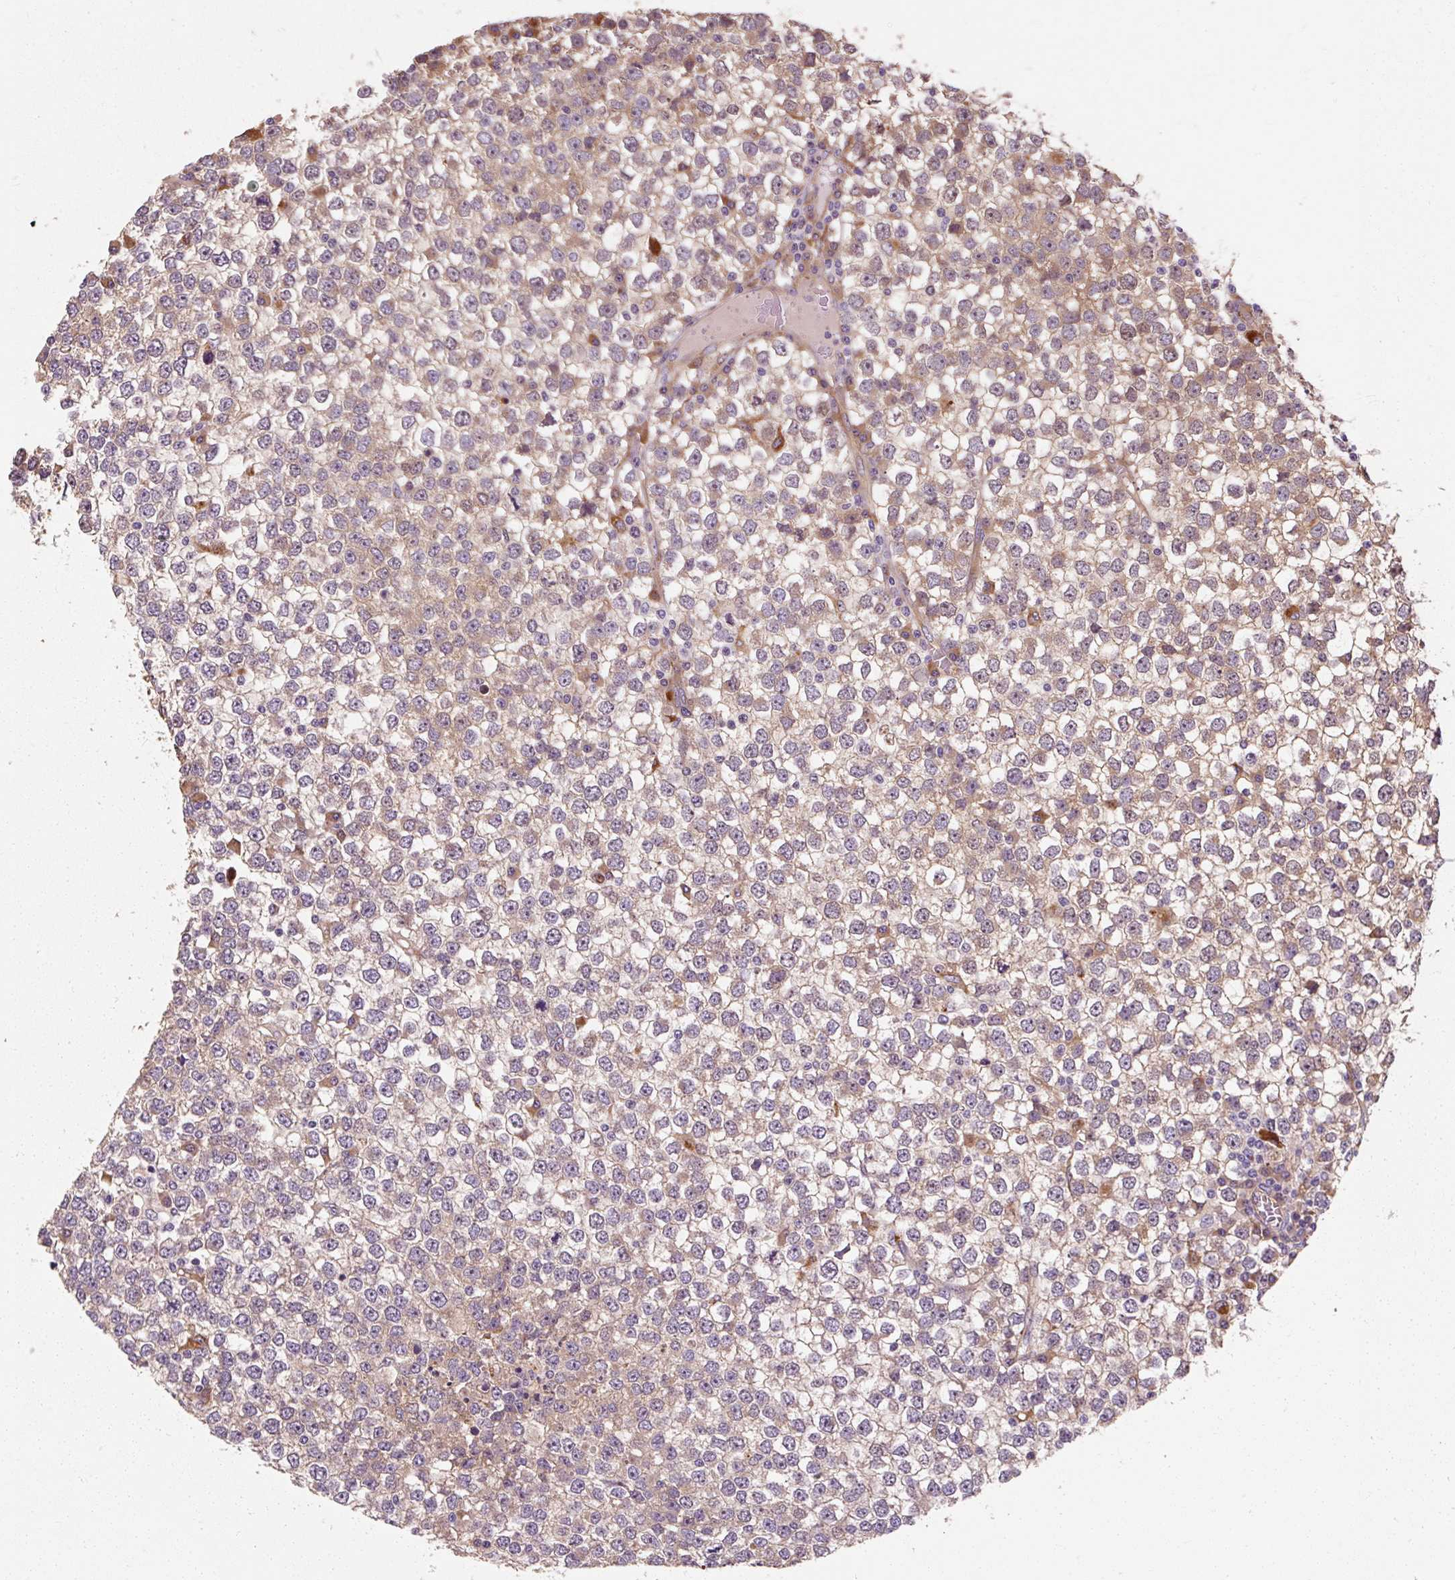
{"staining": {"intensity": "weak", "quantity": "25%-75%", "location": "cytoplasmic/membranous"}, "tissue": "testis cancer", "cell_type": "Tumor cells", "image_type": "cancer", "snomed": [{"axis": "morphology", "description": "Seminoma, NOS"}, {"axis": "topography", "description": "Testis"}], "caption": "Testis cancer tissue shows weak cytoplasmic/membranous expression in about 25%-75% of tumor cells The staining was performed using DAB, with brown indicating positive protein expression. Nuclei are stained blue with hematoxylin.", "gene": "TBC1D4", "patient": {"sex": "male", "age": 65}}